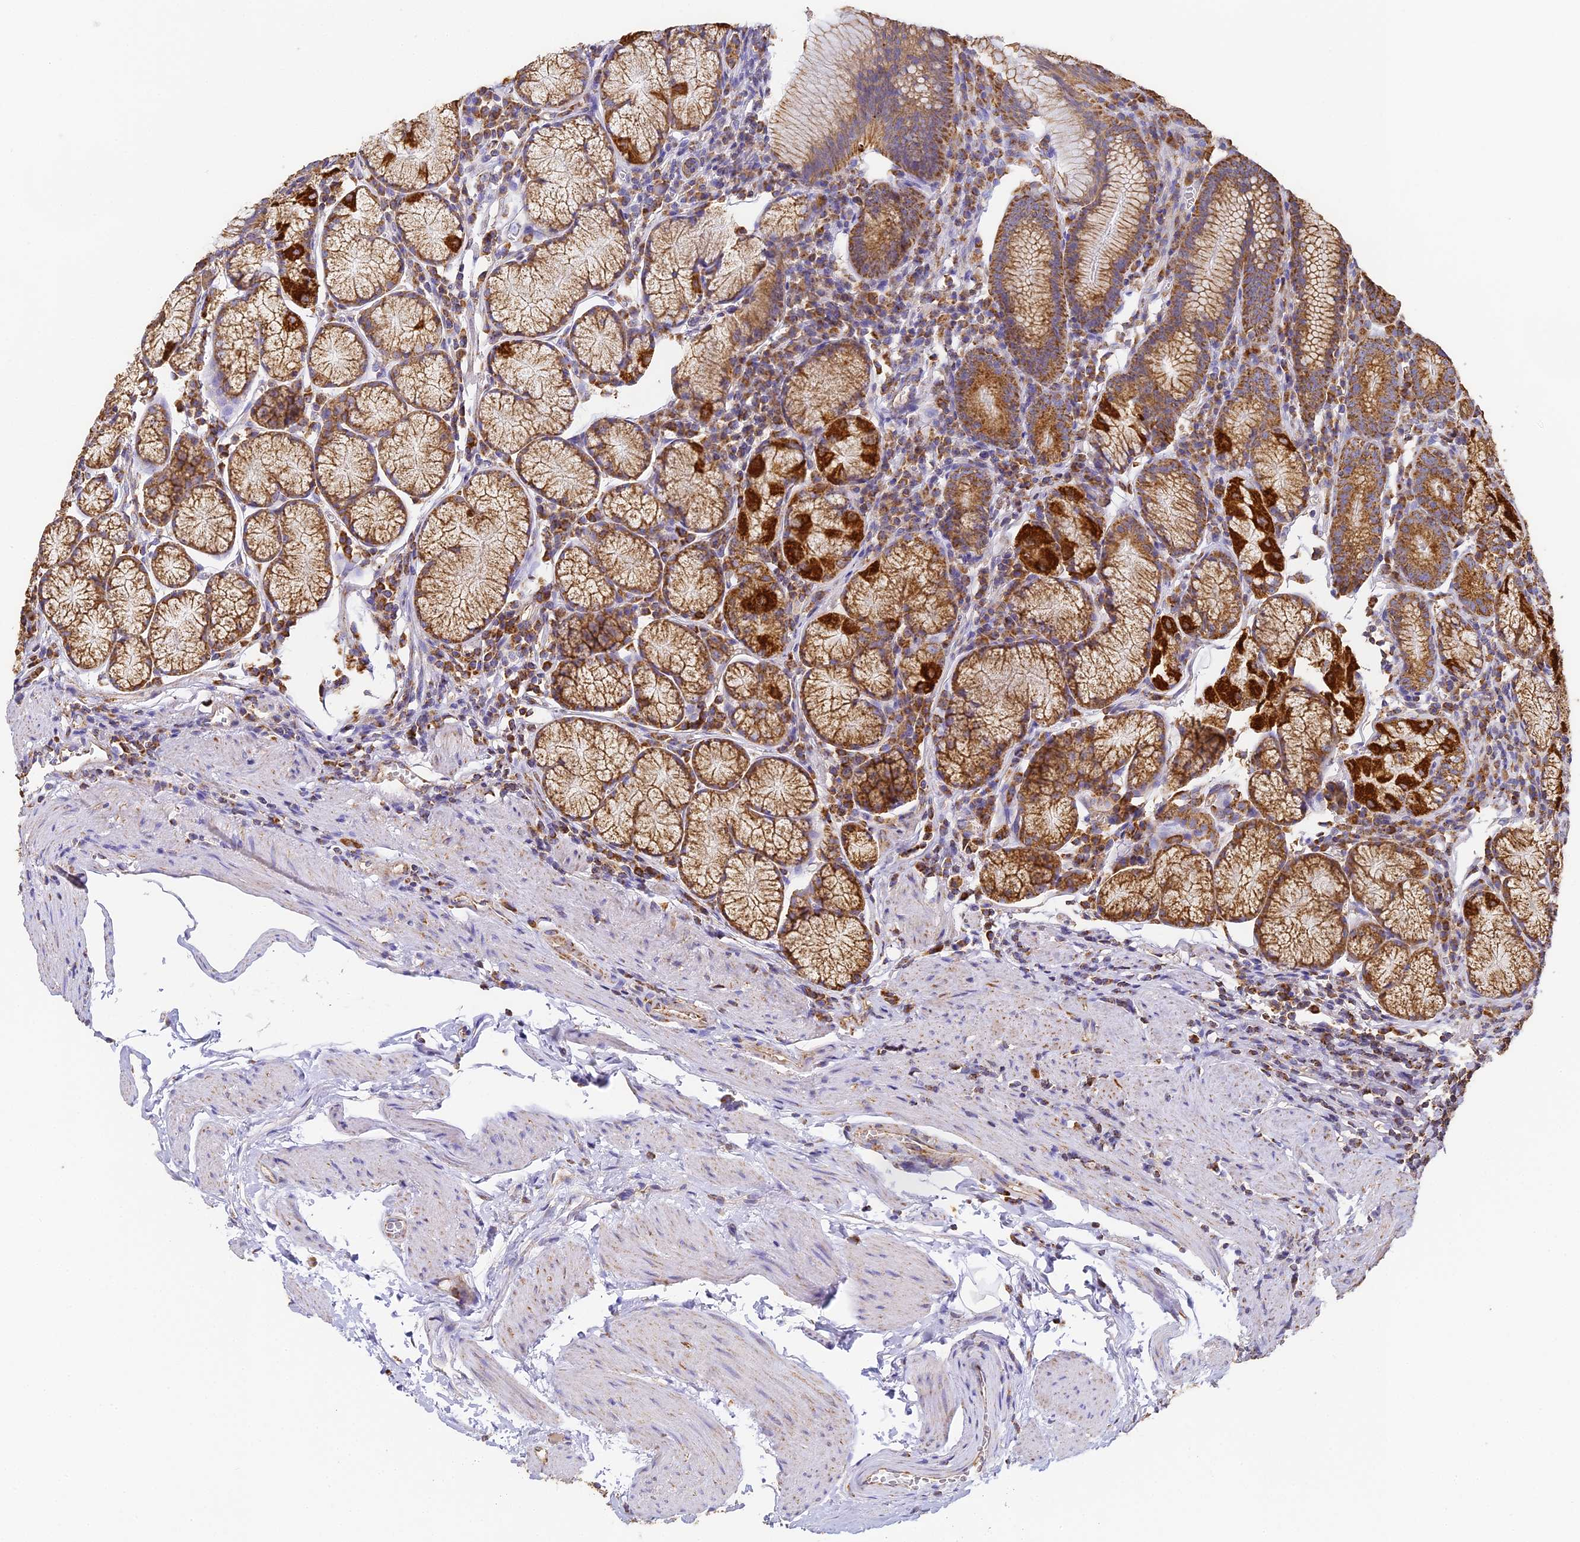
{"staining": {"intensity": "strong", "quantity": ">75%", "location": "cytoplasmic/membranous"}, "tissue": "stomach", "cell_type": "Glandular cells", "image_type": "normal", "snomed": [{"axis": "morphology", "description": "Normal tissue, NOS"}, {"axis": "topography", "description": "Stomach"}], "caption": "Brown immunohistochemical staining in benign human stomach reveals strong cytoplasmic/membranous staining in about >75% of glandular cells.", "gene": "COX6C", "patient": {"sex": "male", "age": 55}}